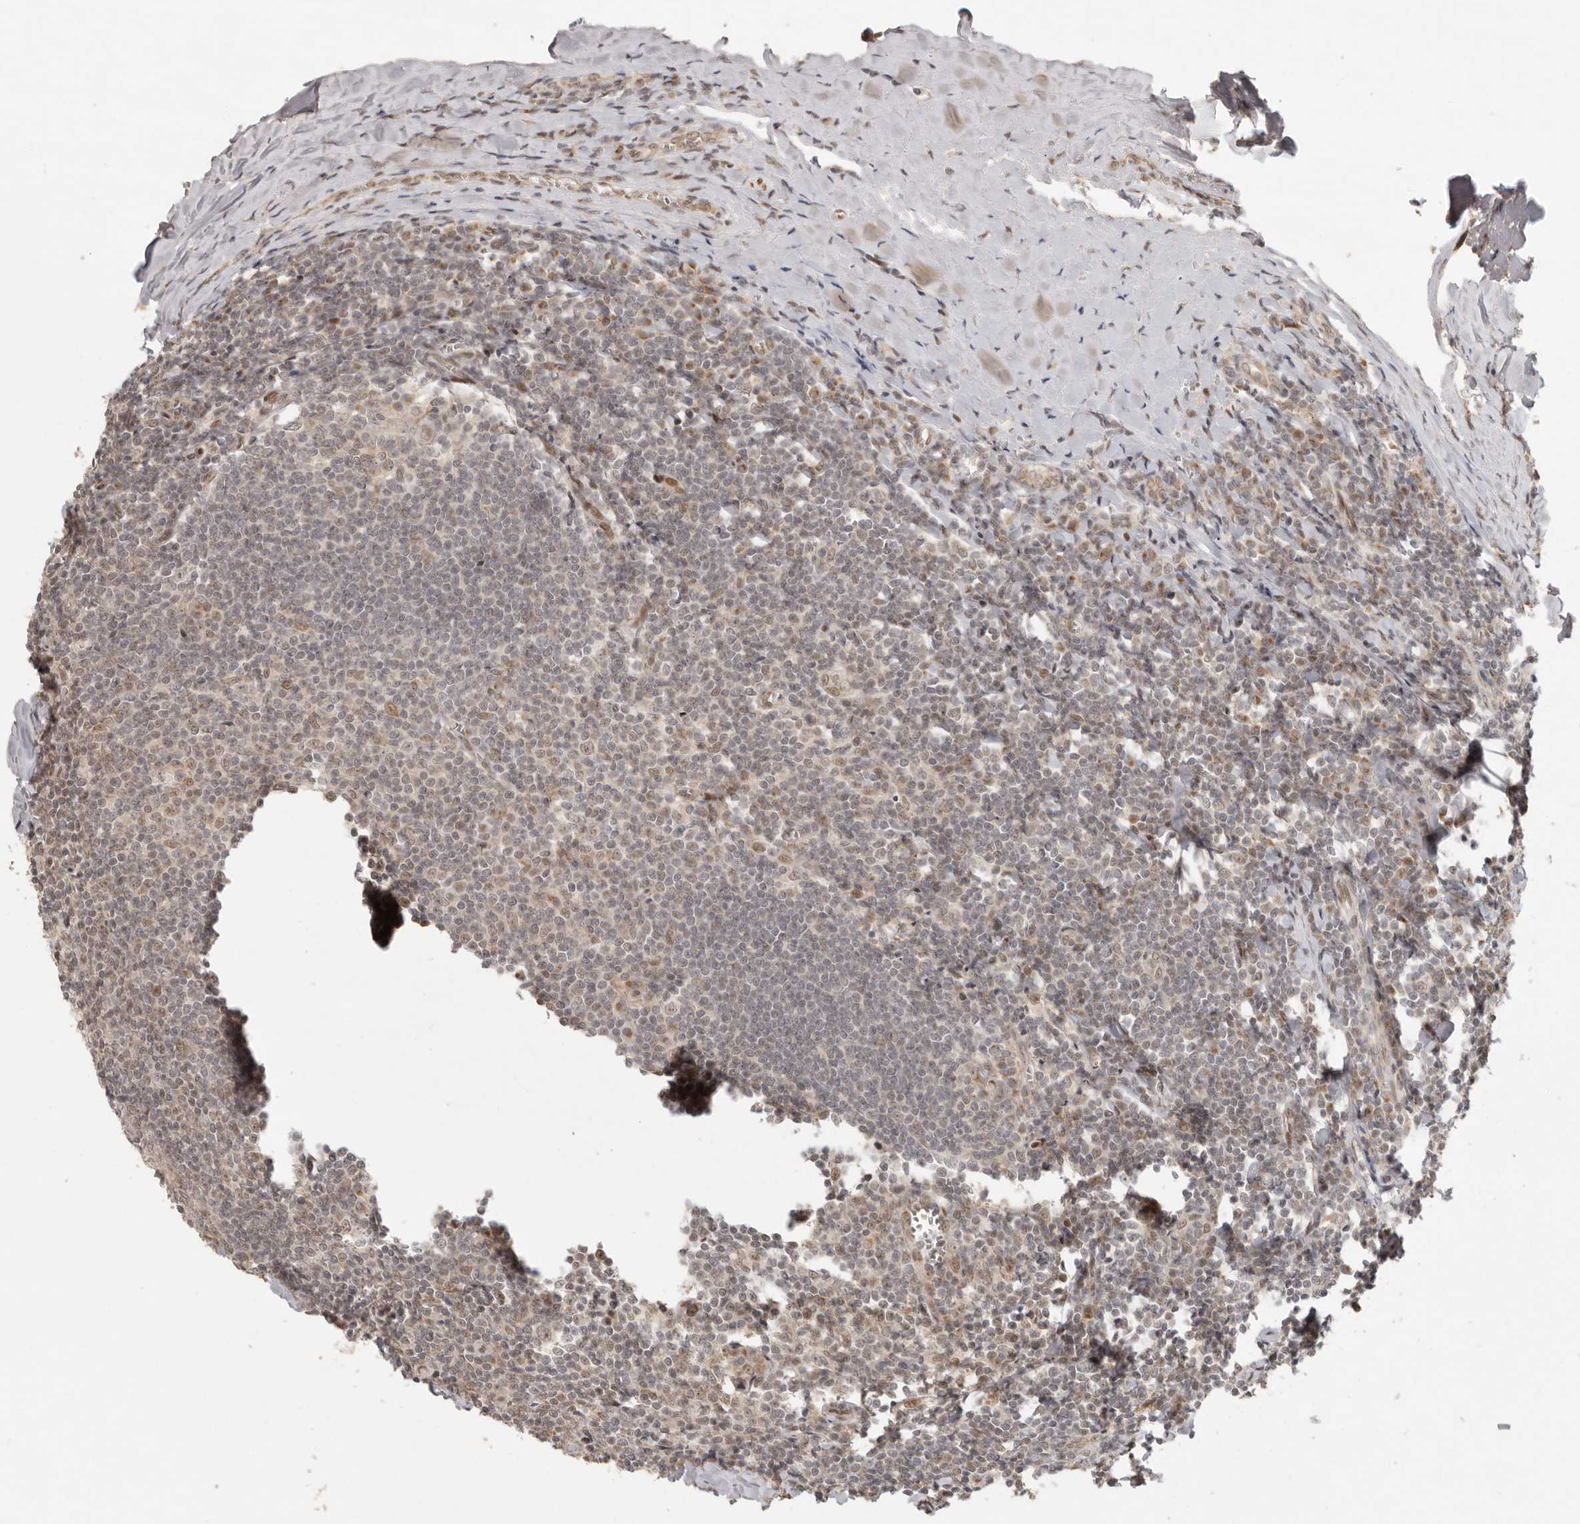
{"staining": {"intensity": "weak", "quantity": "<25%", "location": "cytoplasmic/membranous"}, "tissue": "tonsil", "cell_type": "Germinal center cells", "image_type": "normal", "snomed": [{"axis": "morphology", "description": "Normal tissue, NOS"}, {"axis": "topography", "description": "Tonsil"}], "caption": "This is a photomicrograph of immunohistochemistry staining of benign tonsil, which shows no expression in germinal center cells.", "gene": "LRRC75A", "patient": {"sex": "male", "age": 27}}